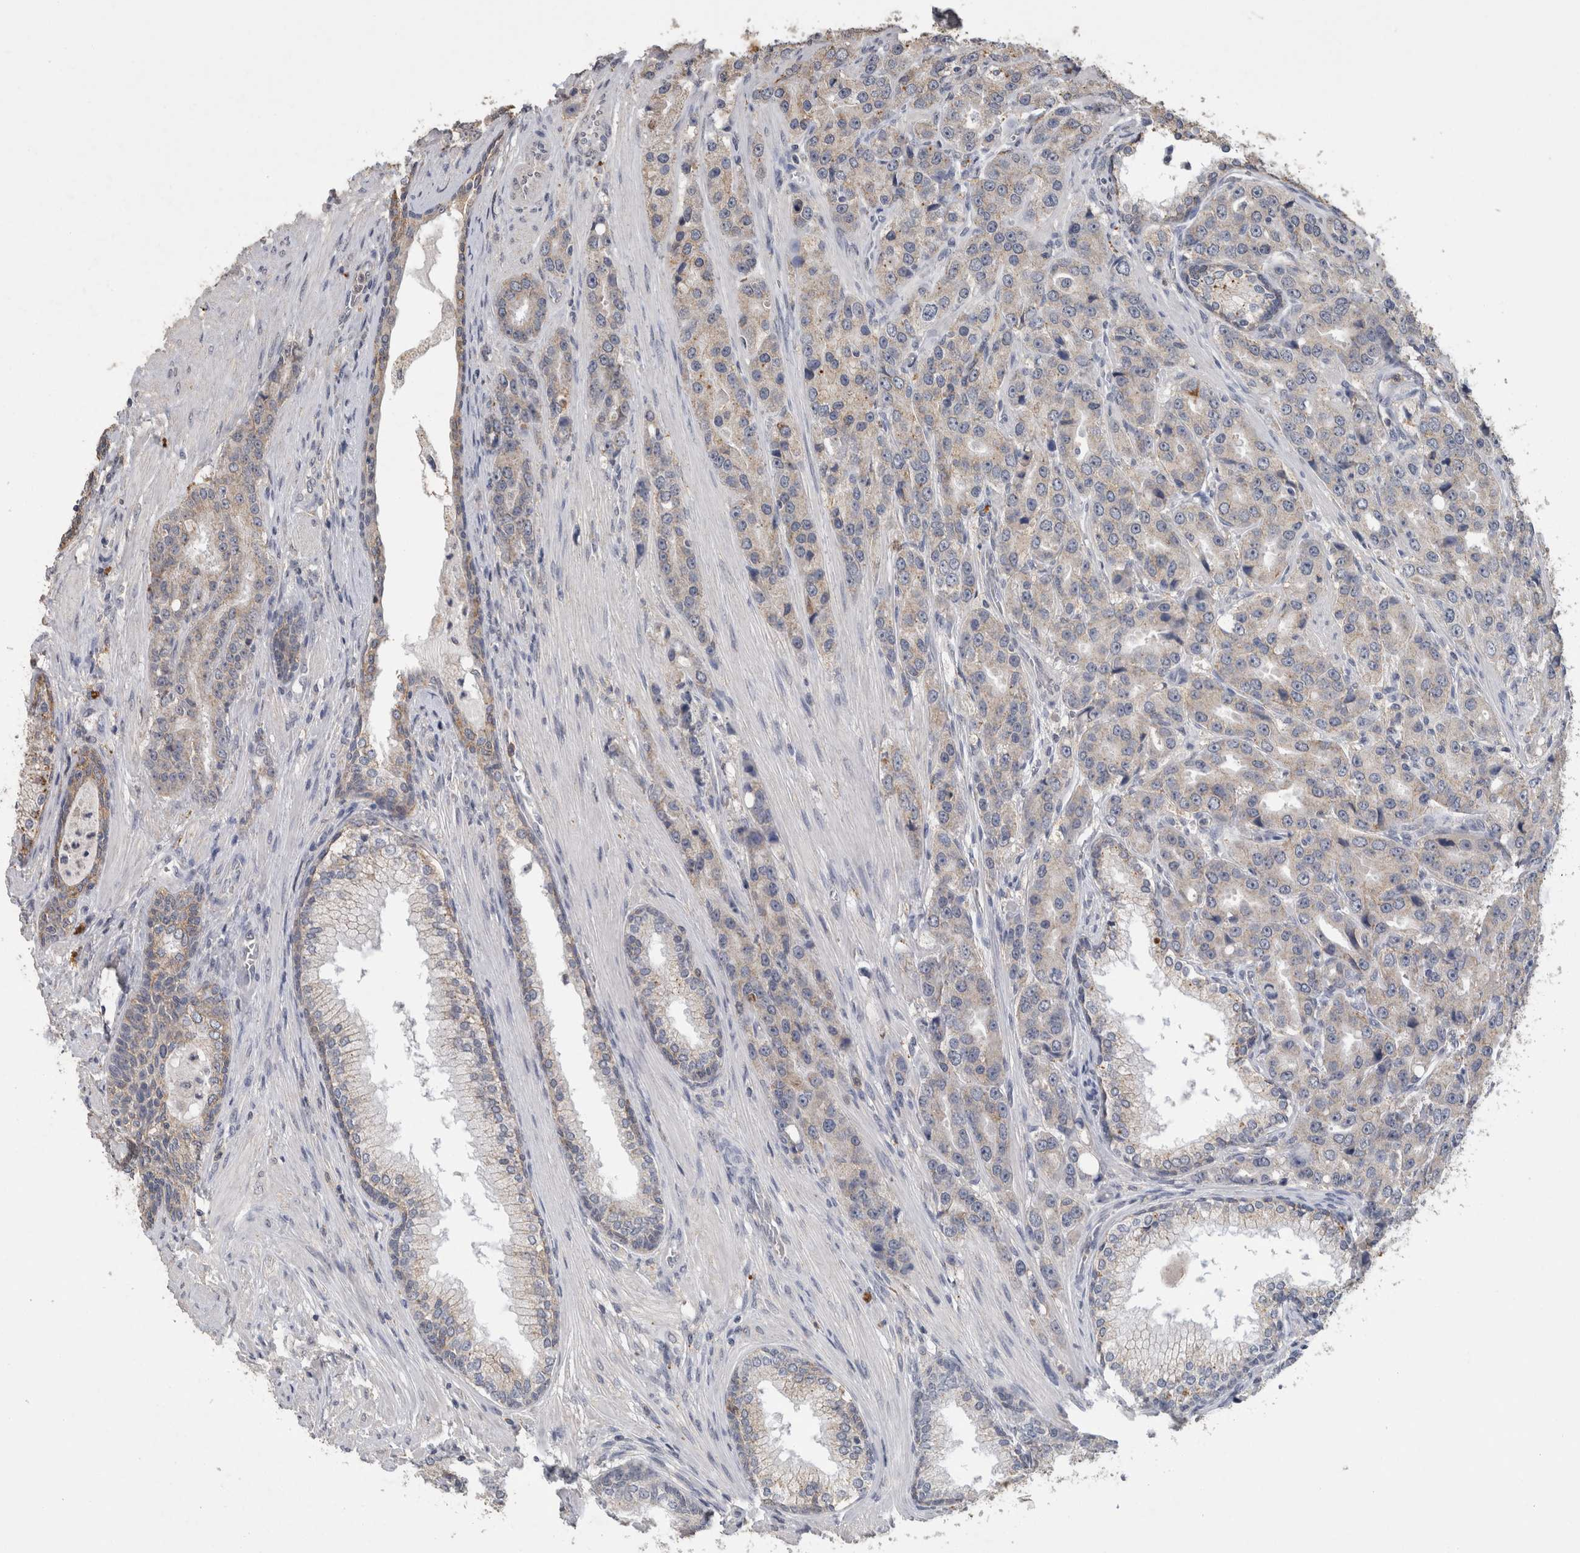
{"staining": {"intensity": "weak", "quantity": "25%-75%", "location": "cytoplasmic/membranous"}, "tissue": "prostate cancer", "cell_type": "Tumor cells", "image_type": "cancer", "snomed": [{"axis": "morphology", "description": "Adenocarcinoma, High grade"}, {"axis": "topography", "description": "Prostate"}], "caption": "This image reveals immunohistochemistry (IHC) staining of human prostate cancer, with low weak cytoplasmic/membranous positivity in about 25%-75% of tumor cells.", "gene": "CNTFR", "patient": {"sex": "male", "age": 60}}